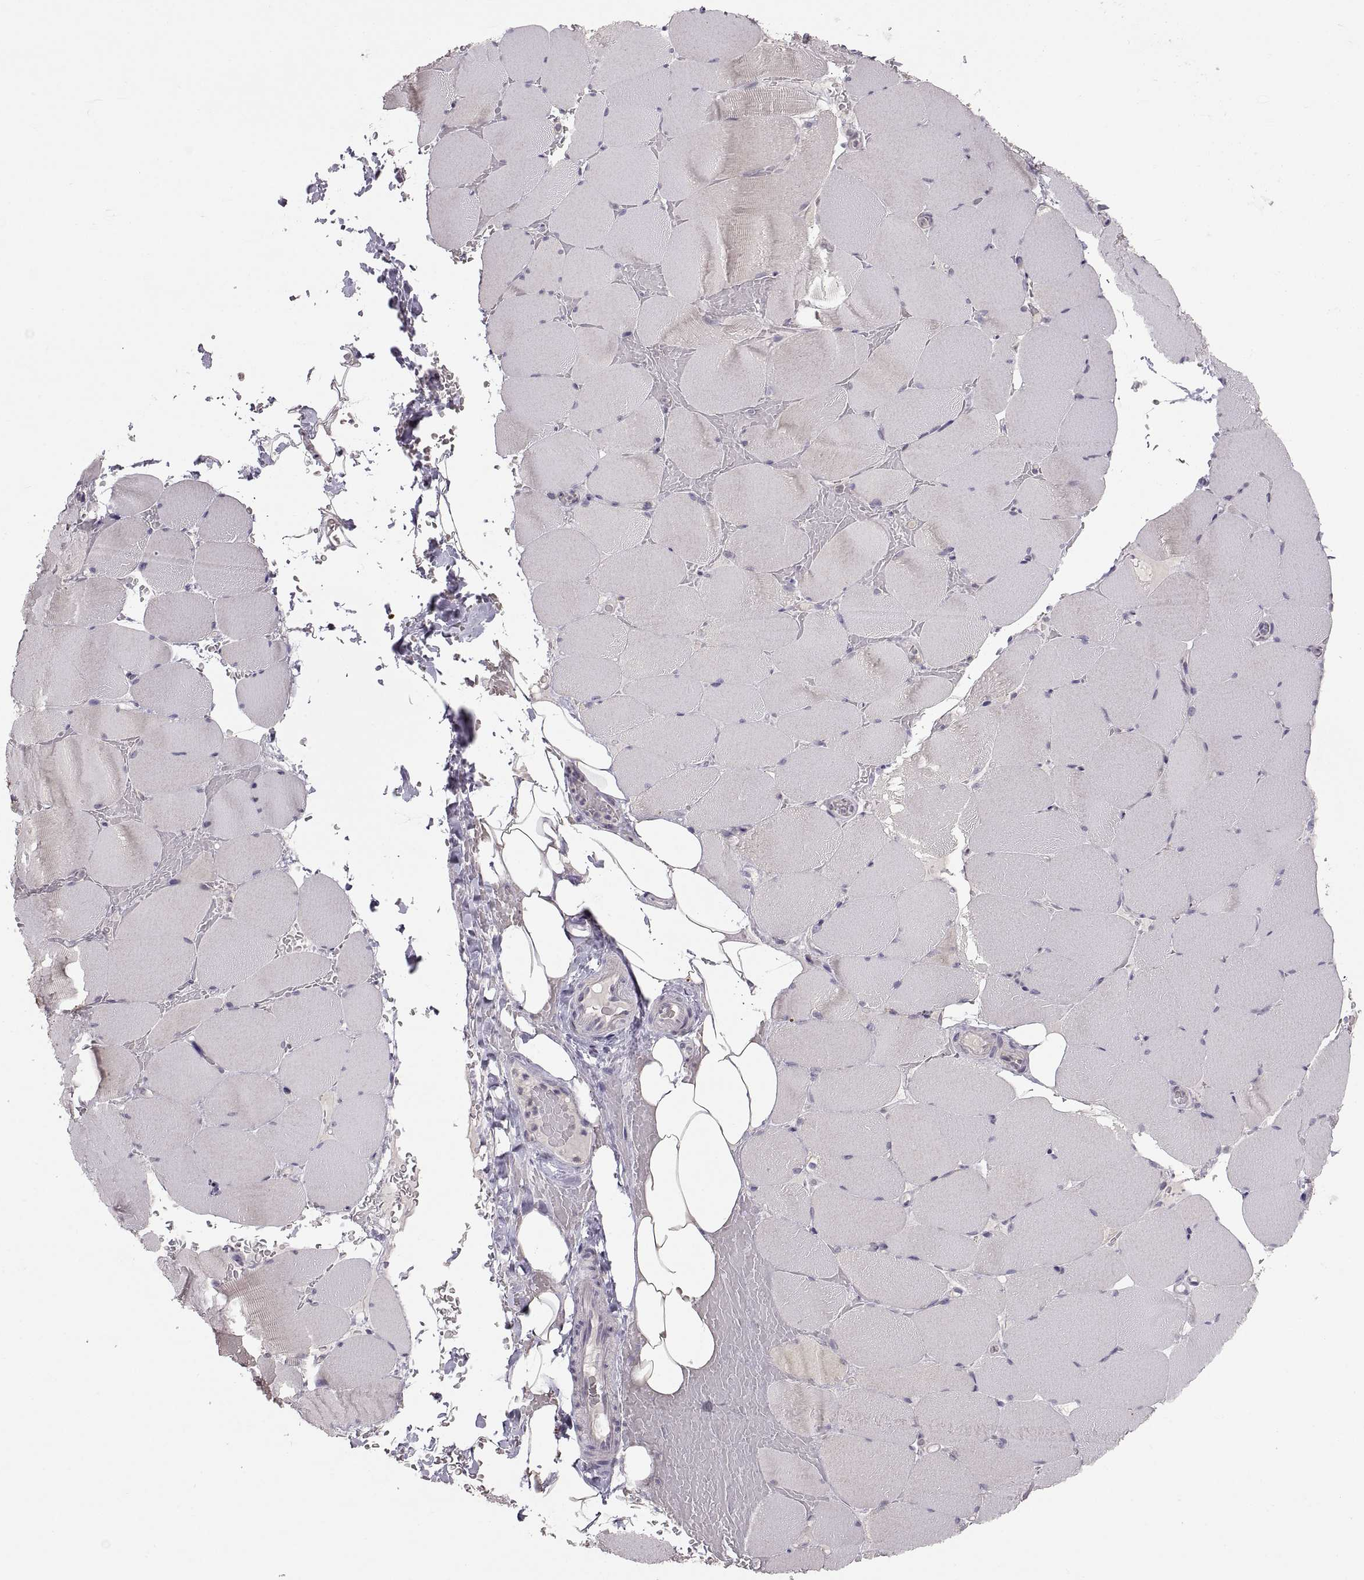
{"staining": {"intensity": "negative", "quantity": "none", "location": "none"}, "tissue": "skeletal muscle", "cell_type": "Myocytes", "image_type": "normal", "snomed": [{"axis": "morphology", "description": "Normal tissue, NOS"}, {"axis": "topography", "description": "Skeletal muscle"}], "caption": "DAB (3,3'-diaminobenzidine) immunohistochemical staining of benign human skeletal muscle shows no significant staining in myocytes. The staining is performed using DAB (3,3'-diaminobenzidine) brown chromogen with nuclei counter-stained in using hematoxylin.", "gene": "HMGCR", "patient": {"sex": "female", "age": 37}}